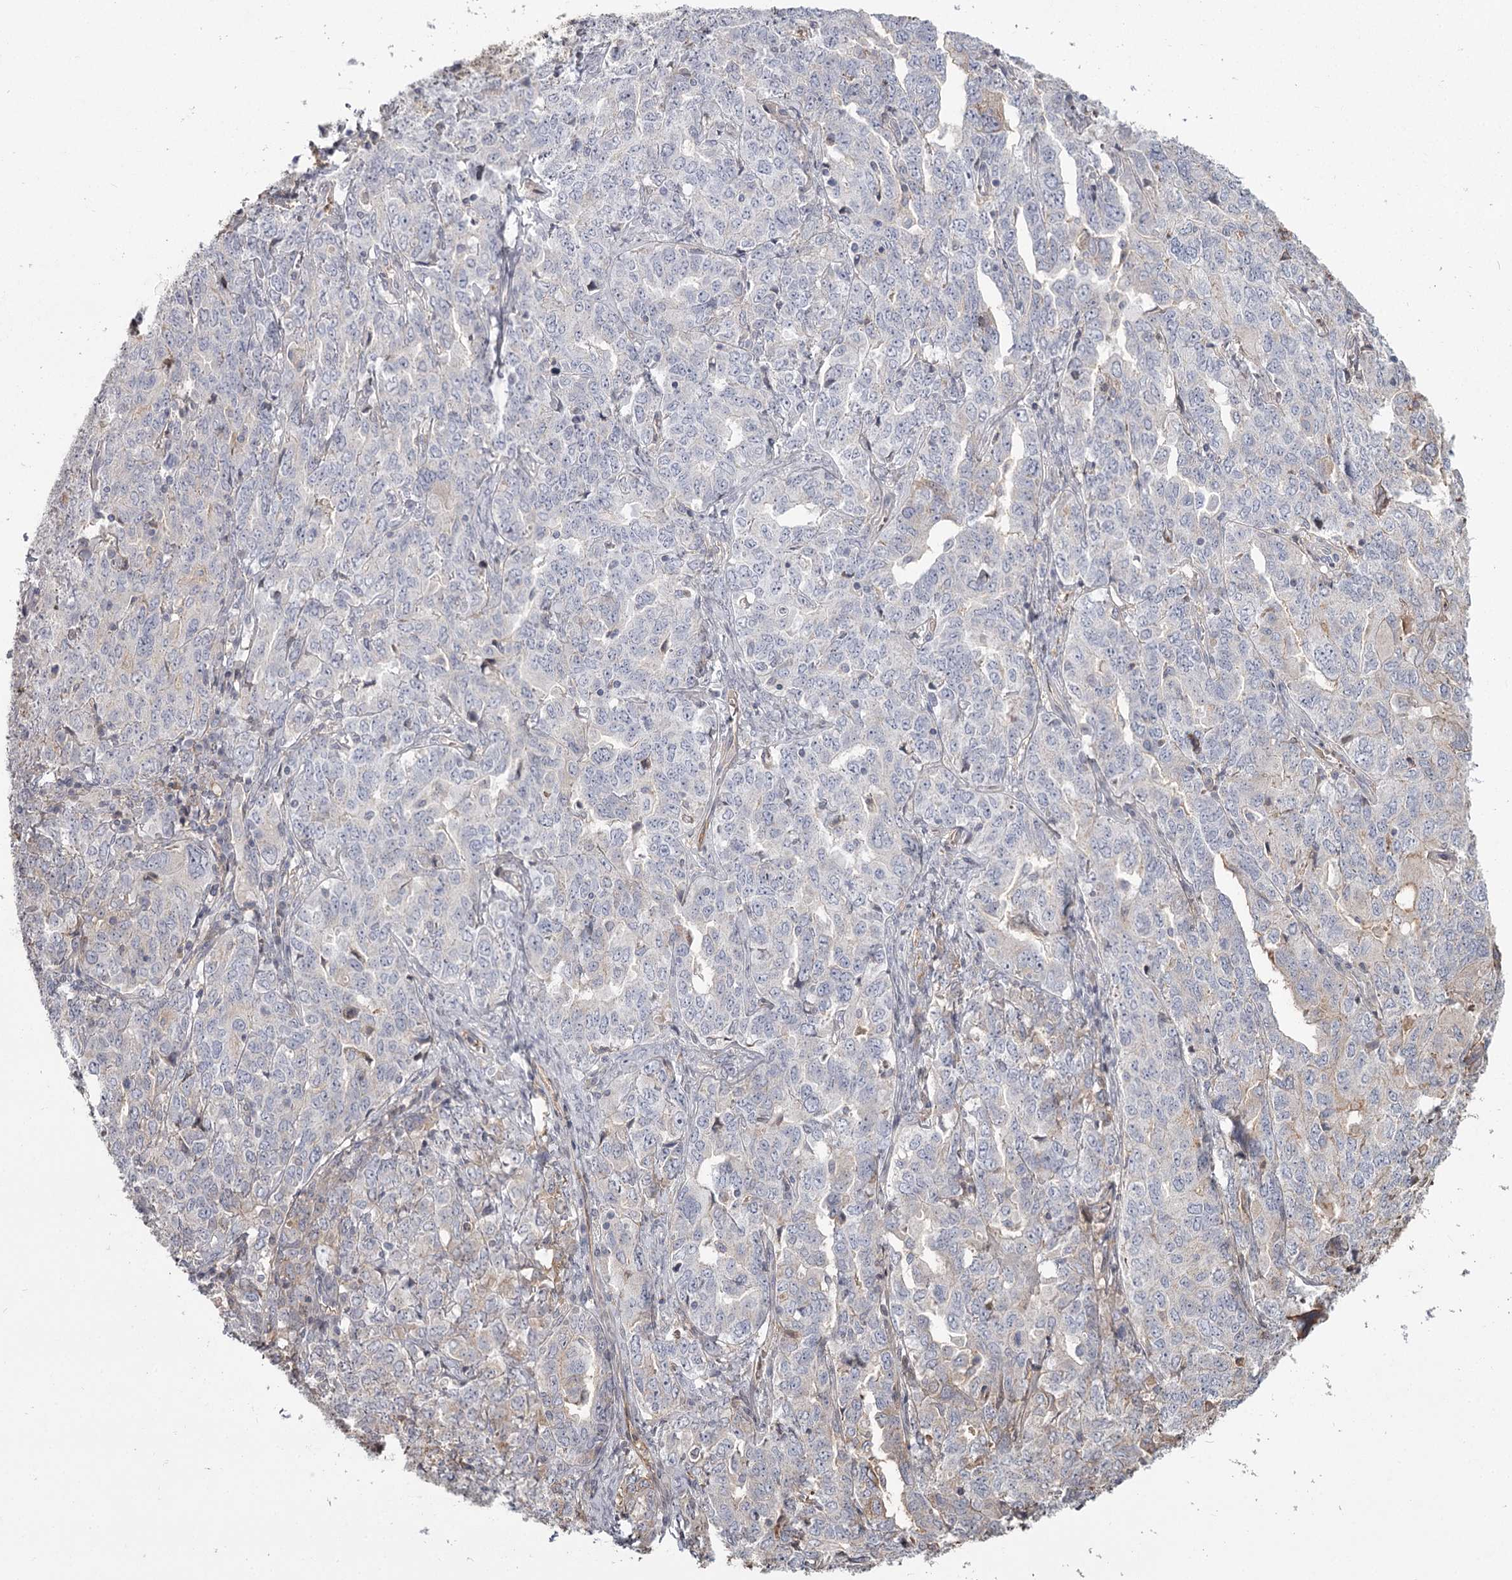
{"staining": {"intensity": "negative", "quantity": "none", "location": "none"}, "tissue": "ovarian cancer", "cell_type": "Tumor cells", "image_type": "cancer", "snomed": [{"axis": "morphology", "description": "Carcinoma, endometroid"}, {"axis": "topography", "description": "Ovary"}], "caption": "Image shows no significant protein staining in tumor cells of ovarian endometroid carcinoma.", "gene": "DHRS9", "patient": {"sex": "female", "age": 62}}